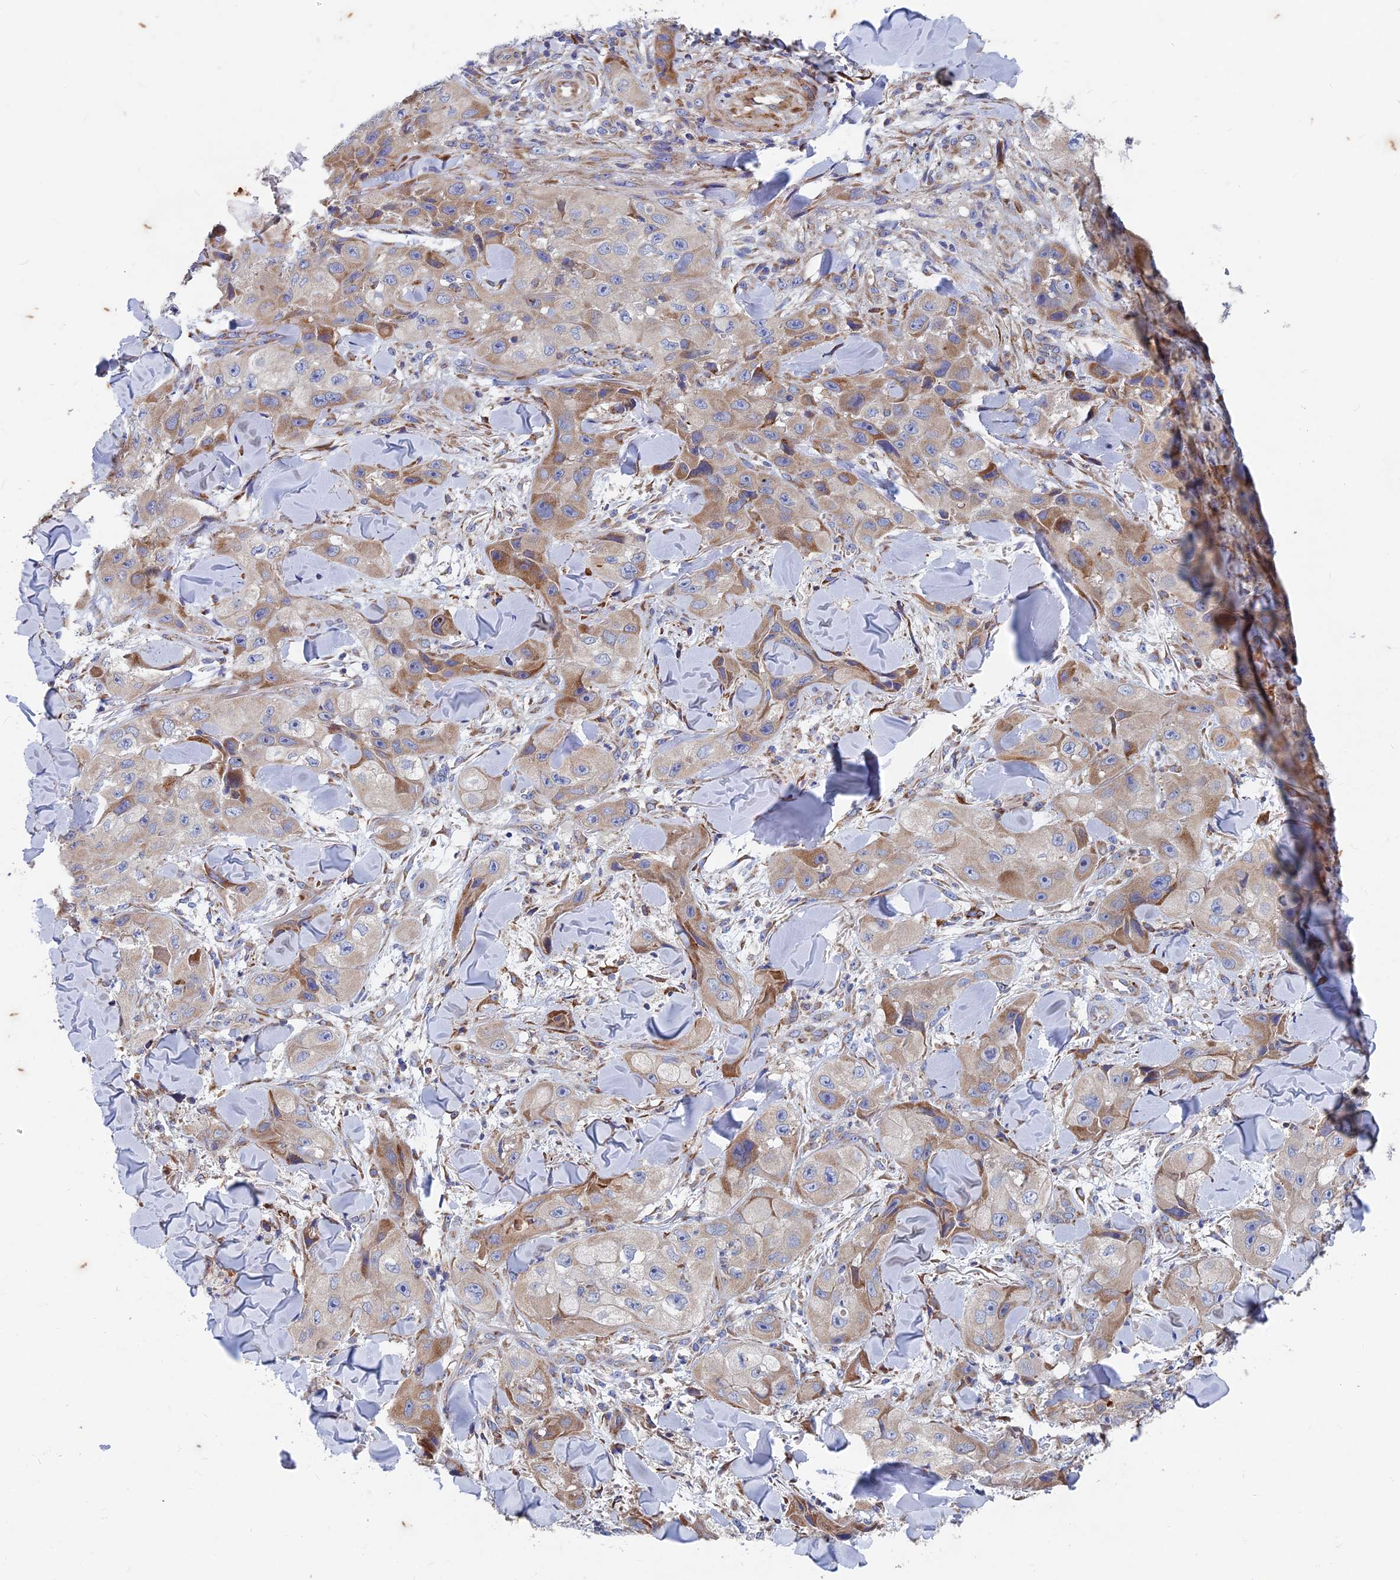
{"staining": {"intensity": "moderate", "quantity": "<25%", "location": "cytoplasmic/membranous"}, "tissue": "skin cancer", "cell_type": "Tumor cells", "image_type": "cancer", "snomed": [{"axis": "morphology", "description": "Squamous cell carcinoma, NOS"}, {"axis": "topography", "description": "Skin"}, {"axis": "topography", "description": "Subcutis"}], "caption": "Human squamous cell carcinoma (skin) stained with a brown dye reveals moderate cytoplasmic/membranous positive positivity in about <25% of tumor cells.", "gene": "AP4S1", "patient": {"sex": "male", "age": 73}}